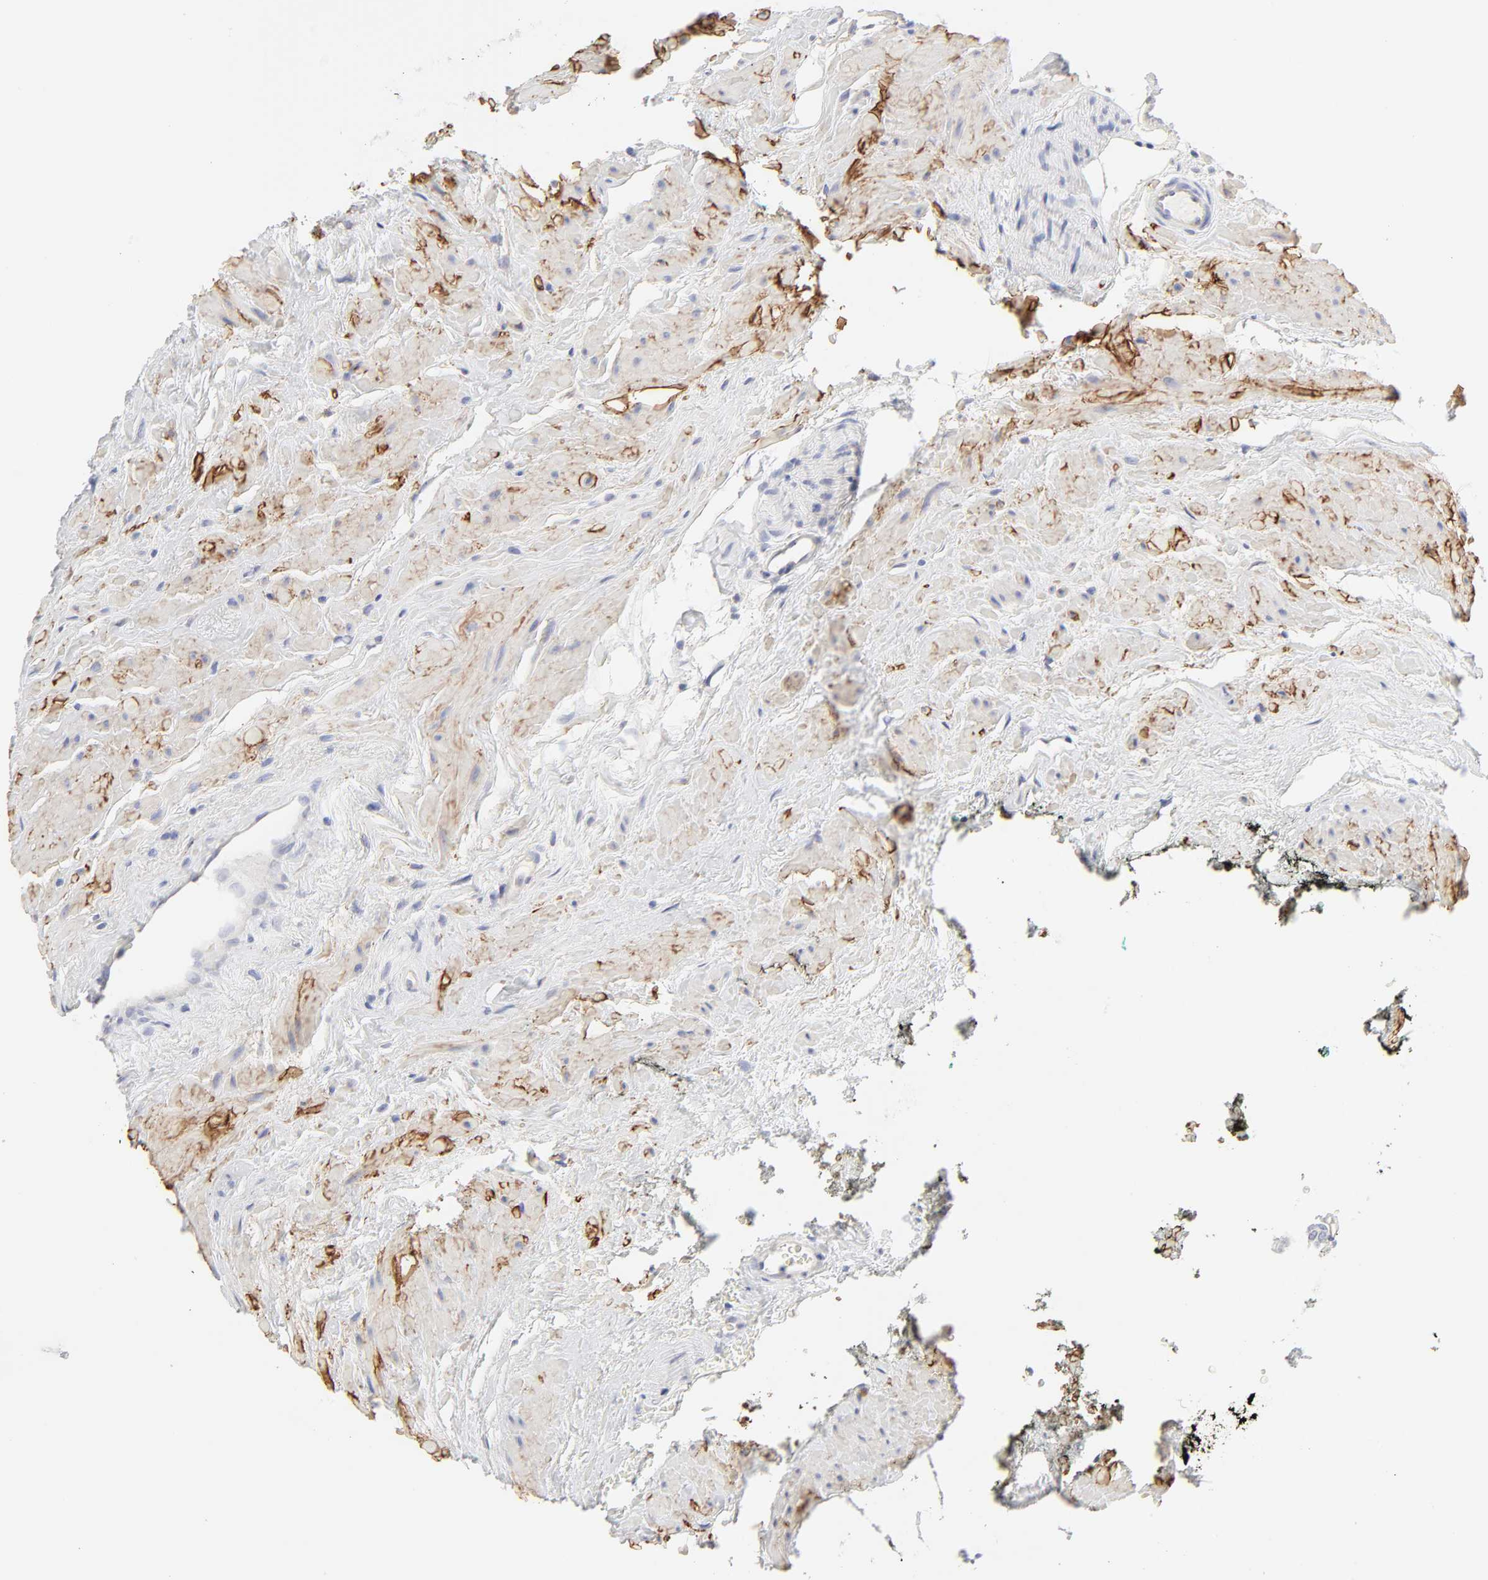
{"staining": {"intensity": "negative", "quantity": "none", "location": "none"}, "tissue": "prostate cancer", "cell_type": "Tumor cells", "image_type": "cancer", "snomed": [{"axis": "morphology", "description": "Adenocarcinoma, High grade"}, {"axis": "topography", "description": "Prostate"}], "caption": "High magnification brightfield microscopy of adenocarcinoma (high-grade) (prostate) stained with DAB (brown) and counterstained with hematoxylin (blue): tumor cells show no significant positivity. (Brightfield microscopy of DAB (3,3'-diaminobenzidine) IHC at high magnification).", "gene": "ITGA5", "patient": {"sex": "male", "age": 70}}